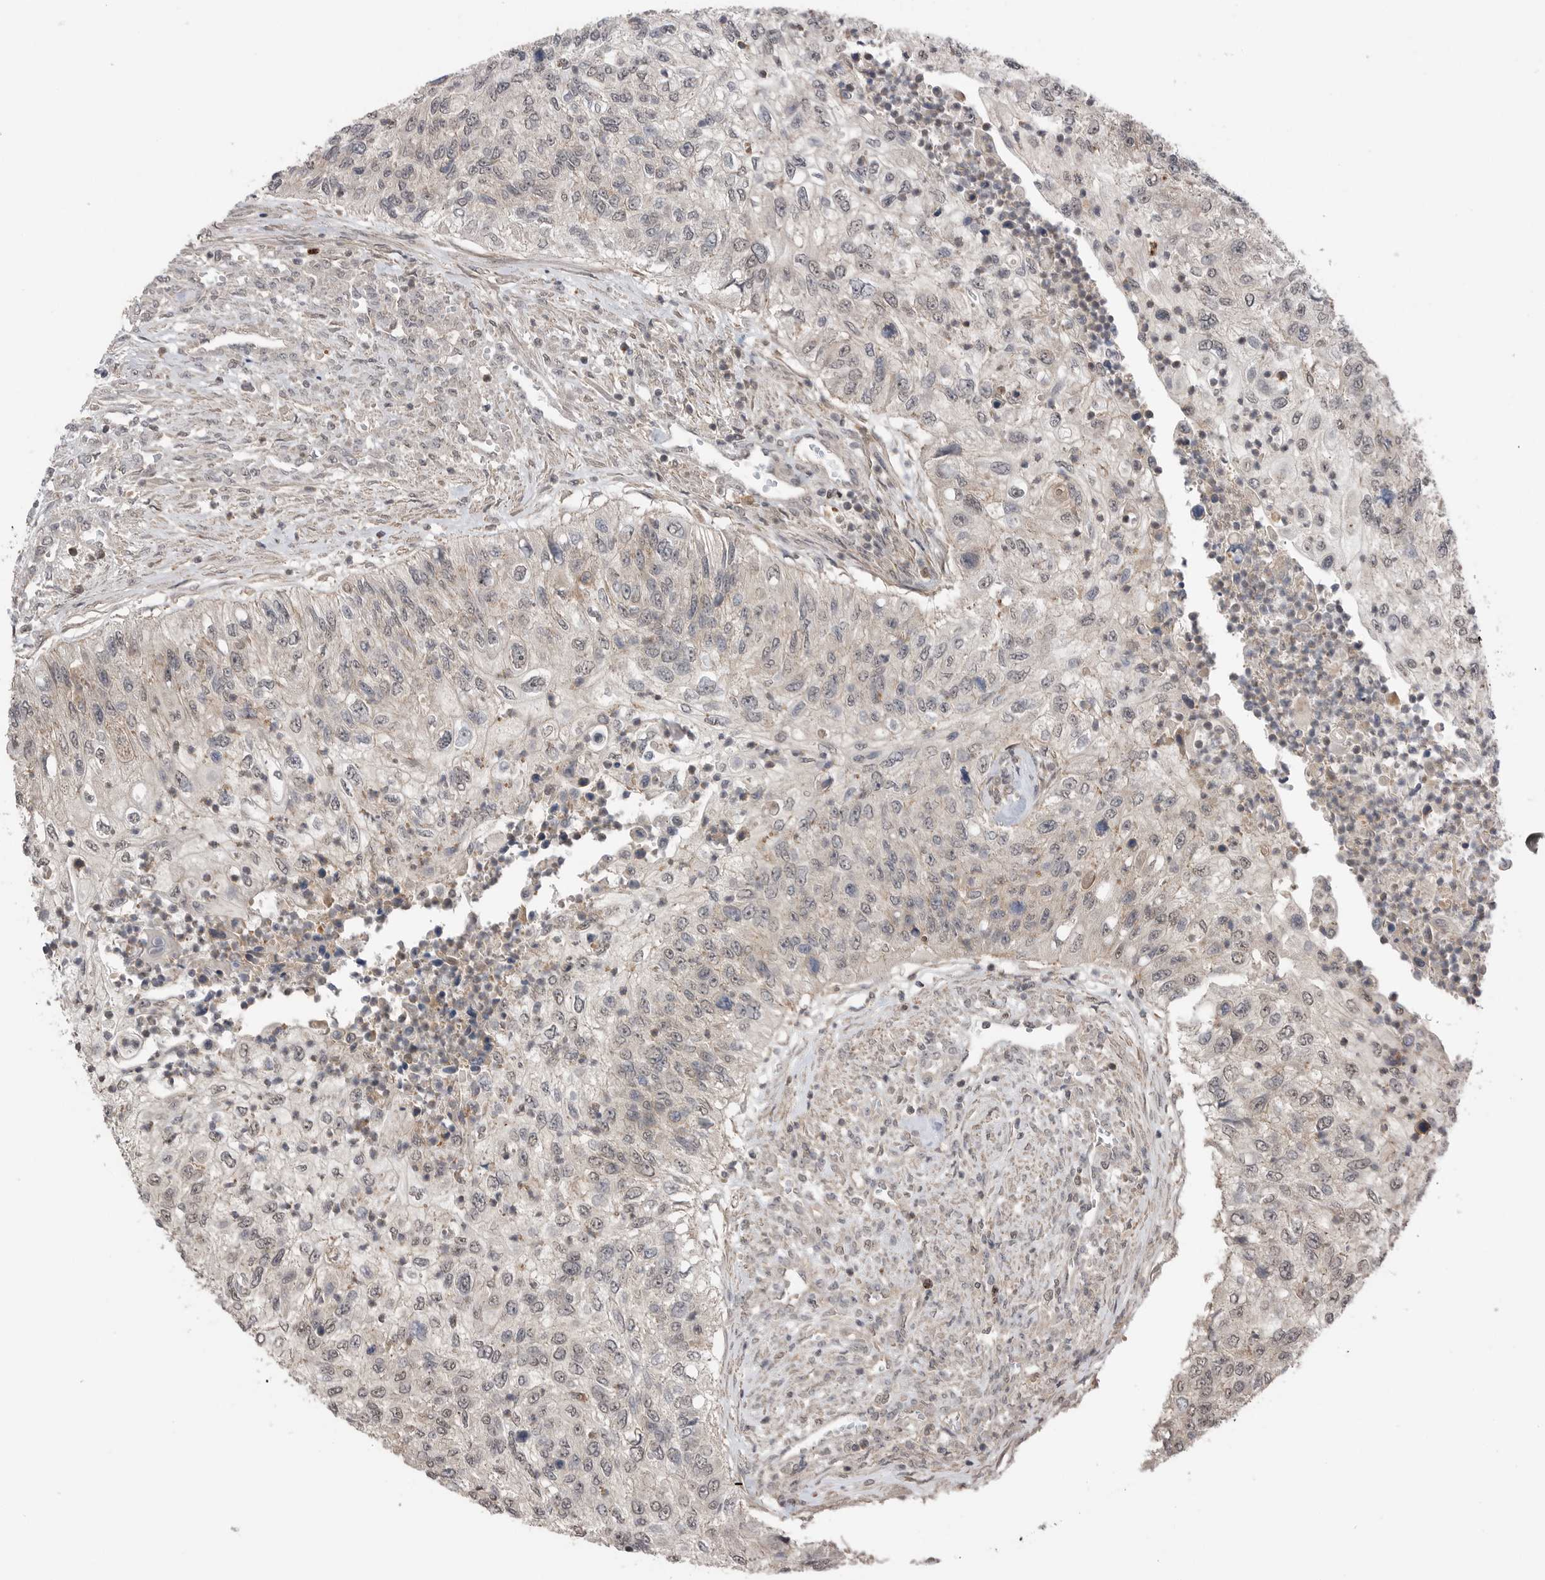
{"staining": {"intensity": "negative", "quantity": "none", "location": "none"}, "tissue": "urothelial cancer", "cell_type": "Tumor cells", "image_type": "cancer", "snomed": [{"axis": "morphology", "description": "Urothelial carcinoma, High grade"}, {"axis": "topography", "description": "Urinary bladder"}], "caption": "There is no significant positivity in tumor cells of urothelial cancer.", "gene": "PEAK1", "patient": {"sex": "female", "age": 60}}